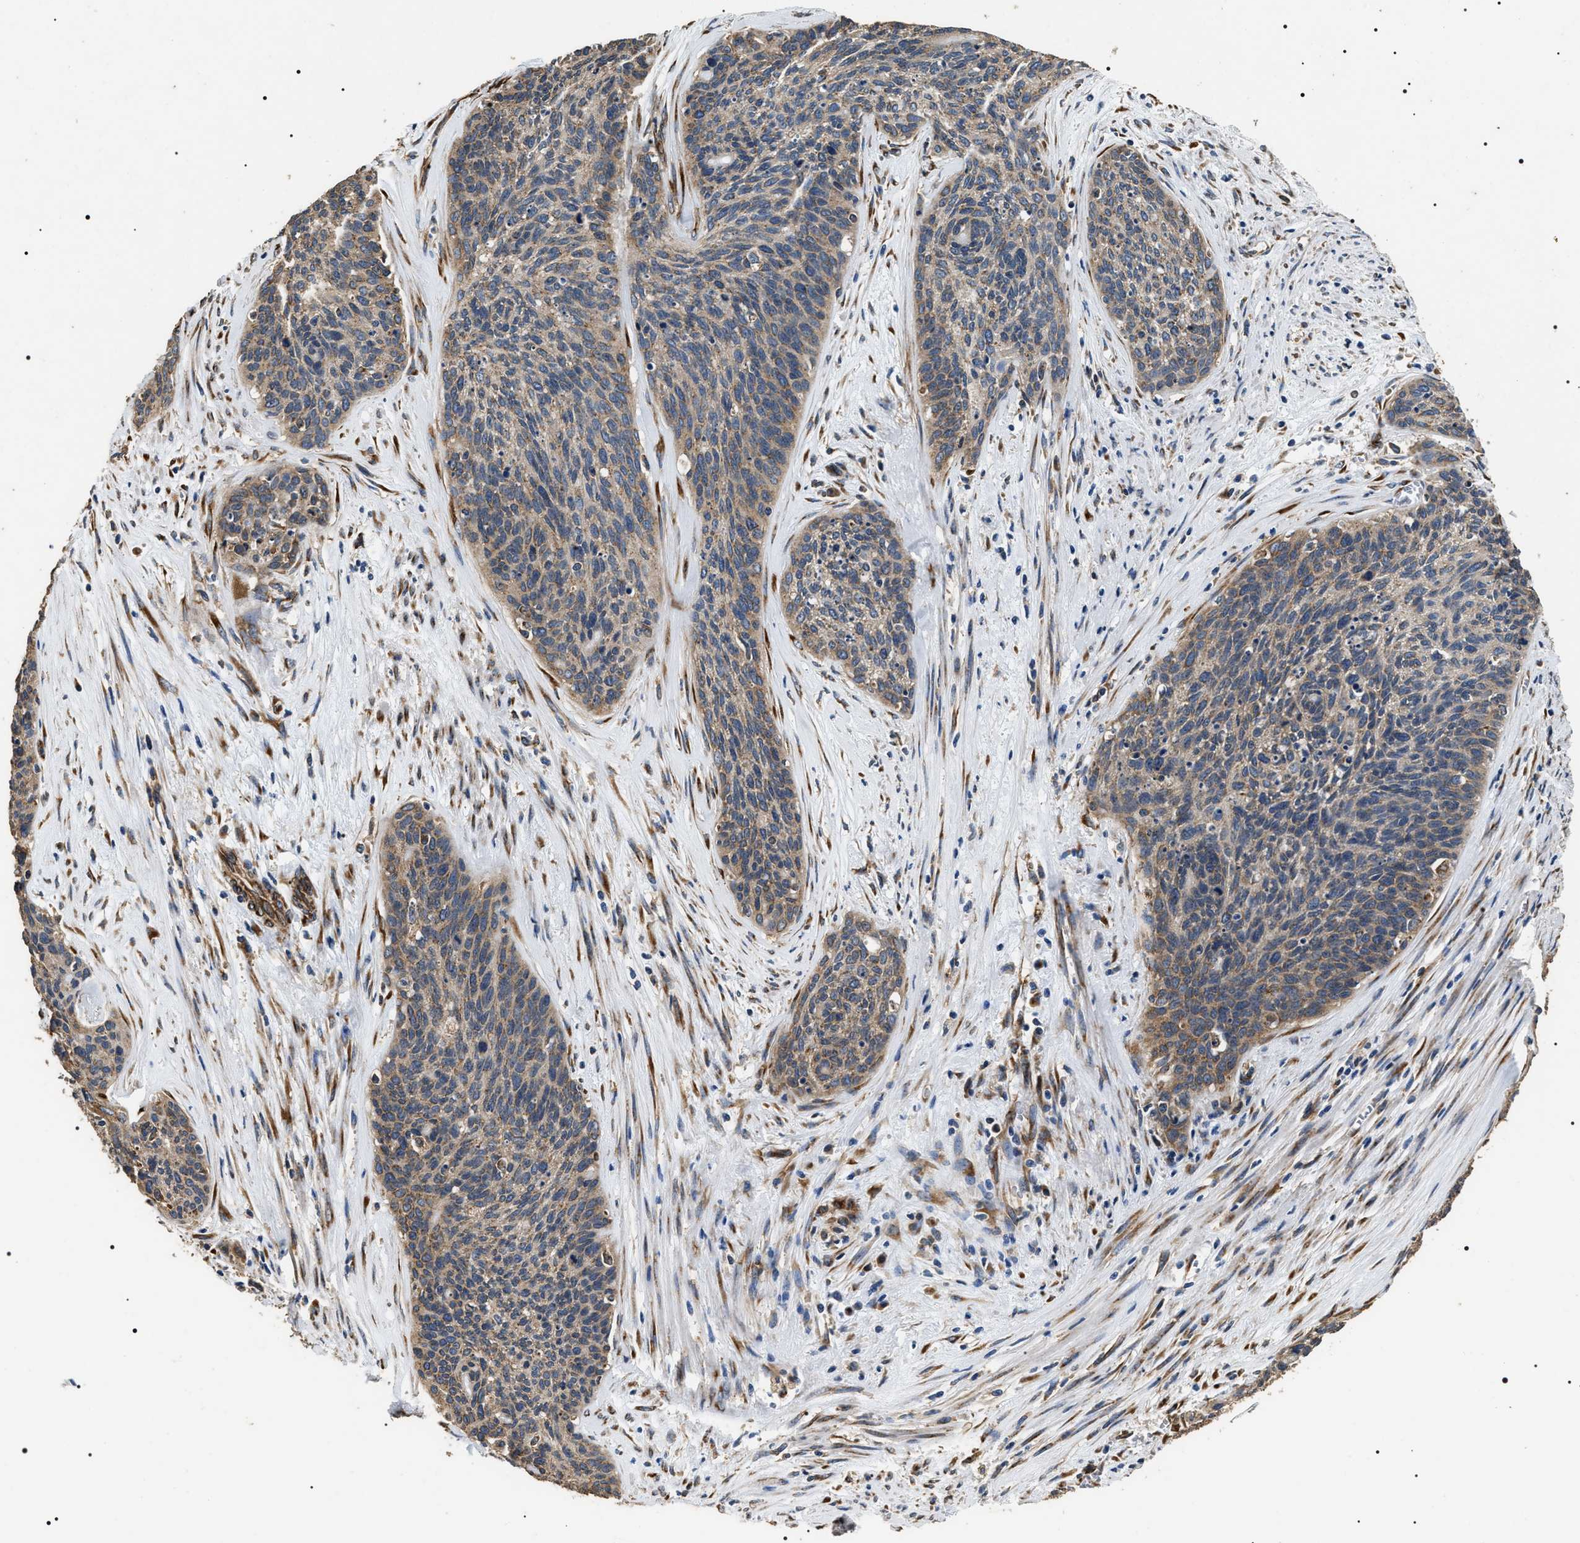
{"staining": {"intensity": "moderate", "quantity": ">75%", "location": "cytoplasmic/membranous"}, "tissue": "cervical cancer", "cell_type": "Tumor cells", "image_type": "cancer", "snomed": [{"axis": "morphology", "description": "Squamous cell carcinoma, NOS"}, {"axis": "topography", "description": "Cervix"}], "caption": "Moderate cytoplasmic/membranous staining is appreciated in about >75% of tumor cells in cervical squamous cell carcinoma. Nuclei are stained in blue.", "gene": "KTN1", "patient": {"sex": "female", "age": 55}}